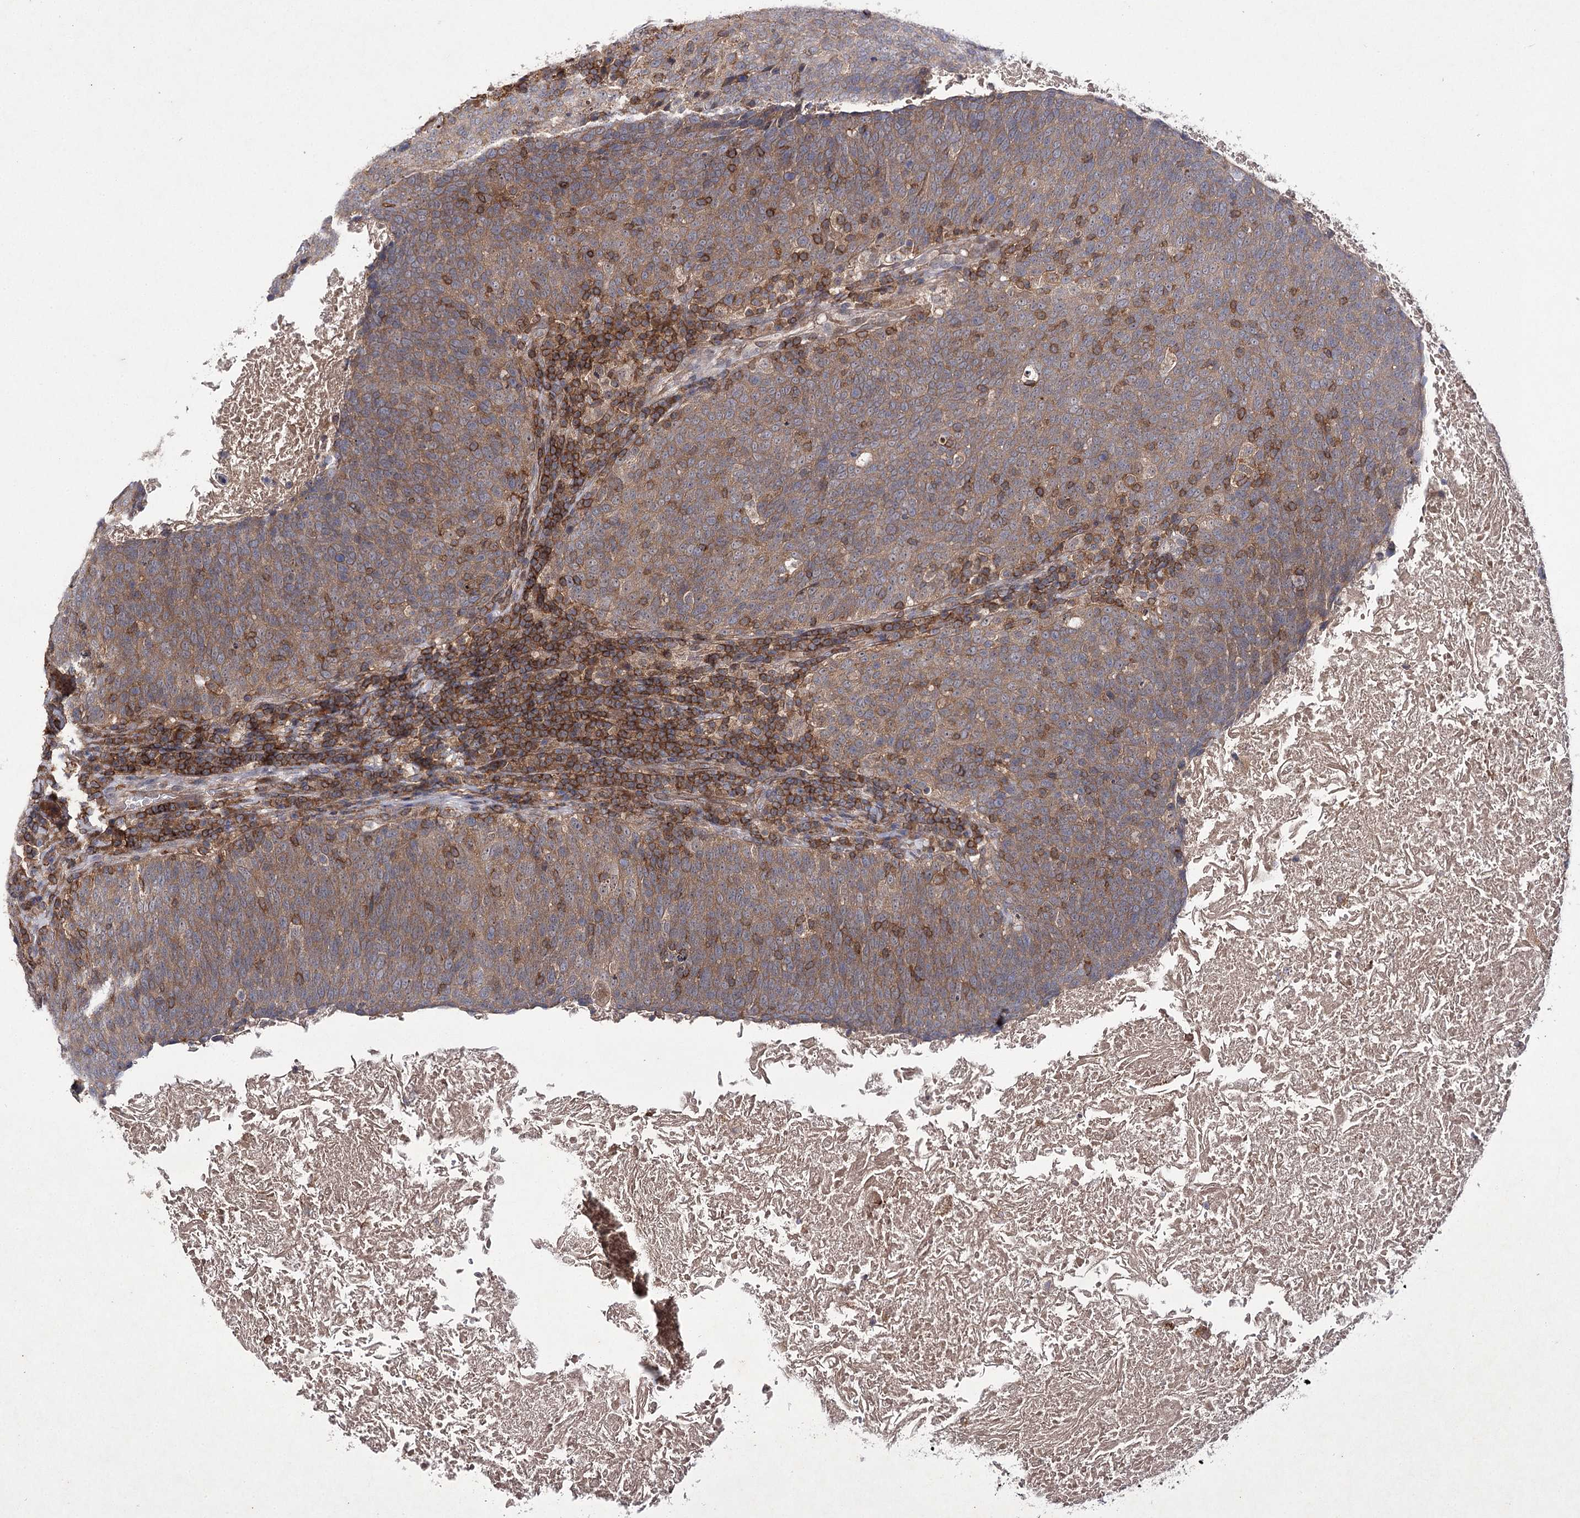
{"staining": {"intensity": "moderate", "quantity": ">75%", "location": "cytoplasmic/membranous"}, "tissue": "head and neck cancer", "cell_type": "Tumor cells", "image_type": "cancer", "snomed": [{"axis": "morphology", "description": "Squamous cell carcinoma, NOS"}, {"axis": "morphology", "description": "Squamous cell carcinoma, metastatic, NOS"}, {"axis": "topography", "description": "Lymph node"}, {"axis": "topography", "description": "Head-Neck"}], "caption": "Human head and neck cancer (metastatic squamous cell carcinoma) stained with a brown dye demonstrates moderate cytoplasmic/membranous positive staining in approximately >75% of tumor cells.", "gene": "BCR", "patient": {"sex": "male", "age": 62}}